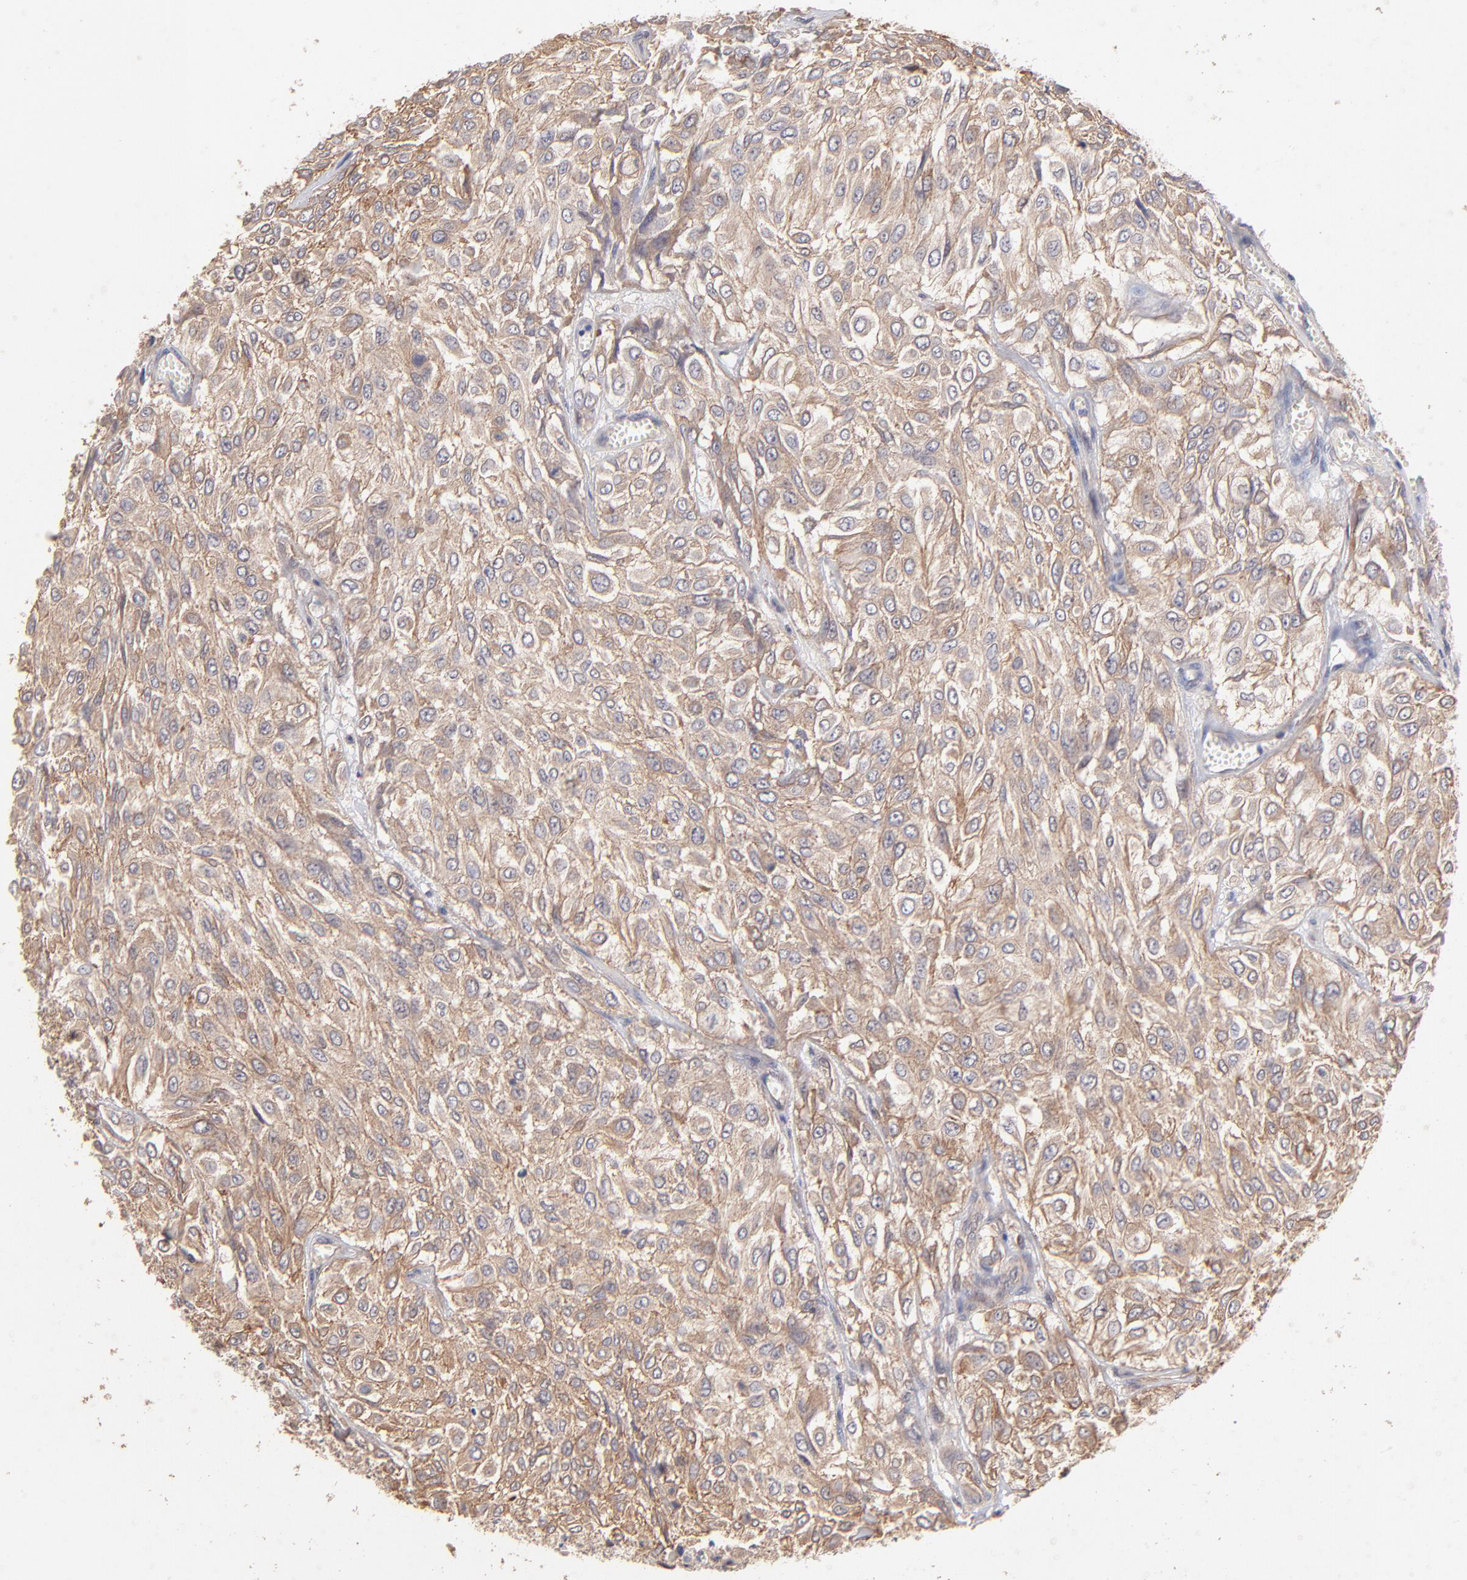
{"staining": {"intensity": "moderate", "quantity": ">75%", "location": "cytoplasmic/membranous"}, "tissue": "urothelial cancer", "cell_type": "Tumor cells", "image_type": "cancer", "snomed": [{"axis": "morphology", "description": "Urothelial carcinoma, High grade"}, {"axis": "topography", "description": "Urinary bladder"}], "caption": "Human high-grade urothelial carcinoma stained for a protein (brown) exhibits moderate cytoplasmic/membranous positive staining in about >75% of tumor cells.", "gene": "STAP2", "patient": {"sex": "male", "age": 57}}